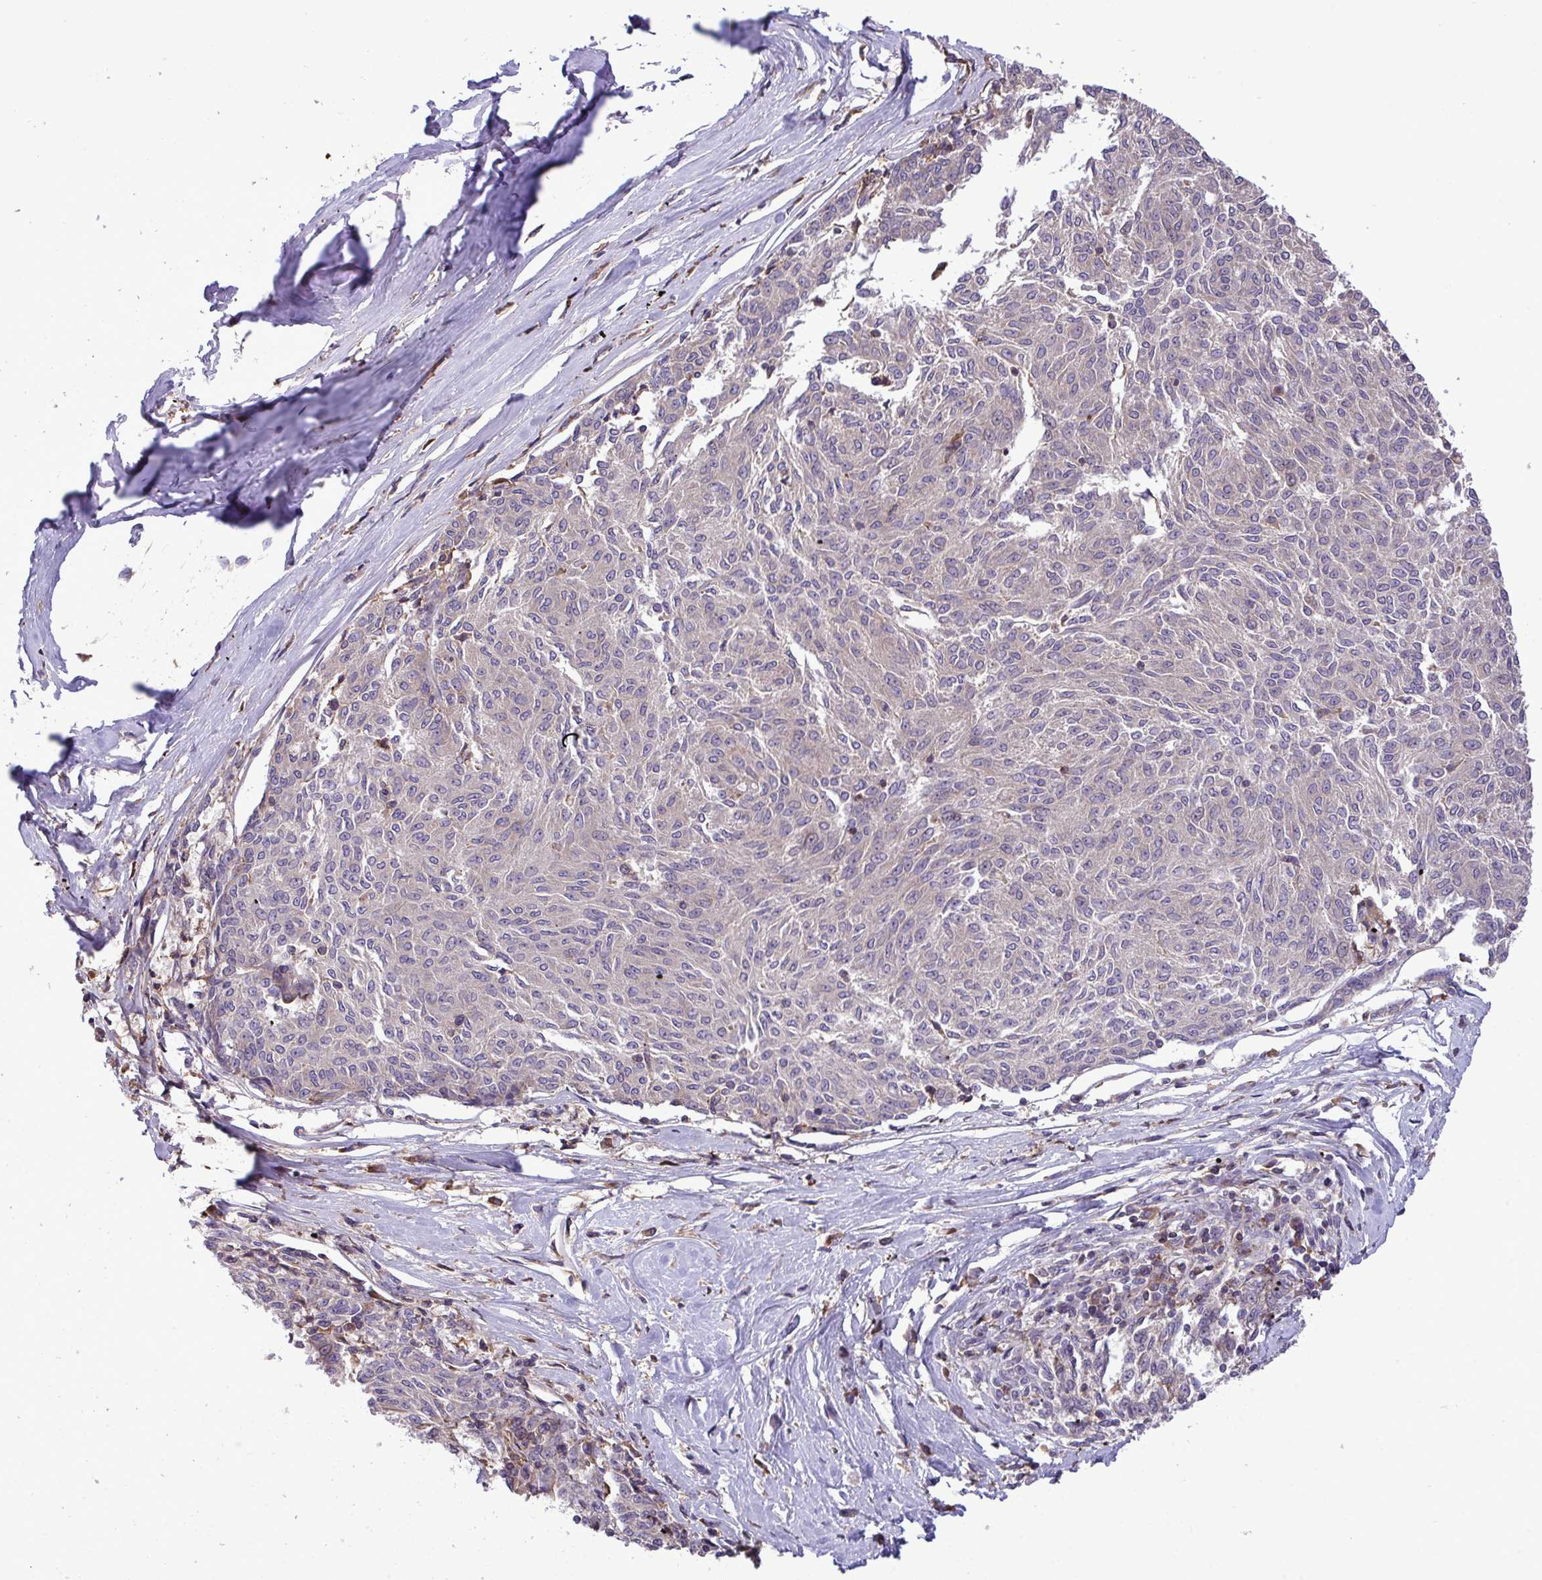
{"staining": {"intensity": "negative", "quantity": "none", "location": "none"}, "tissue": "melanoma", "cell_type": "Tumor cells", "image_type": "cancer", "snomed": [{"axis": "morphology", "description": "Malignant melanoma, NOS"}, {"axis": "topography", "description": "Skin"}], "caption": "There is no significant expression in tumor cells of melanoma.", "gene": "GRB14", "patient": {"sex": "female", "age": 72}}